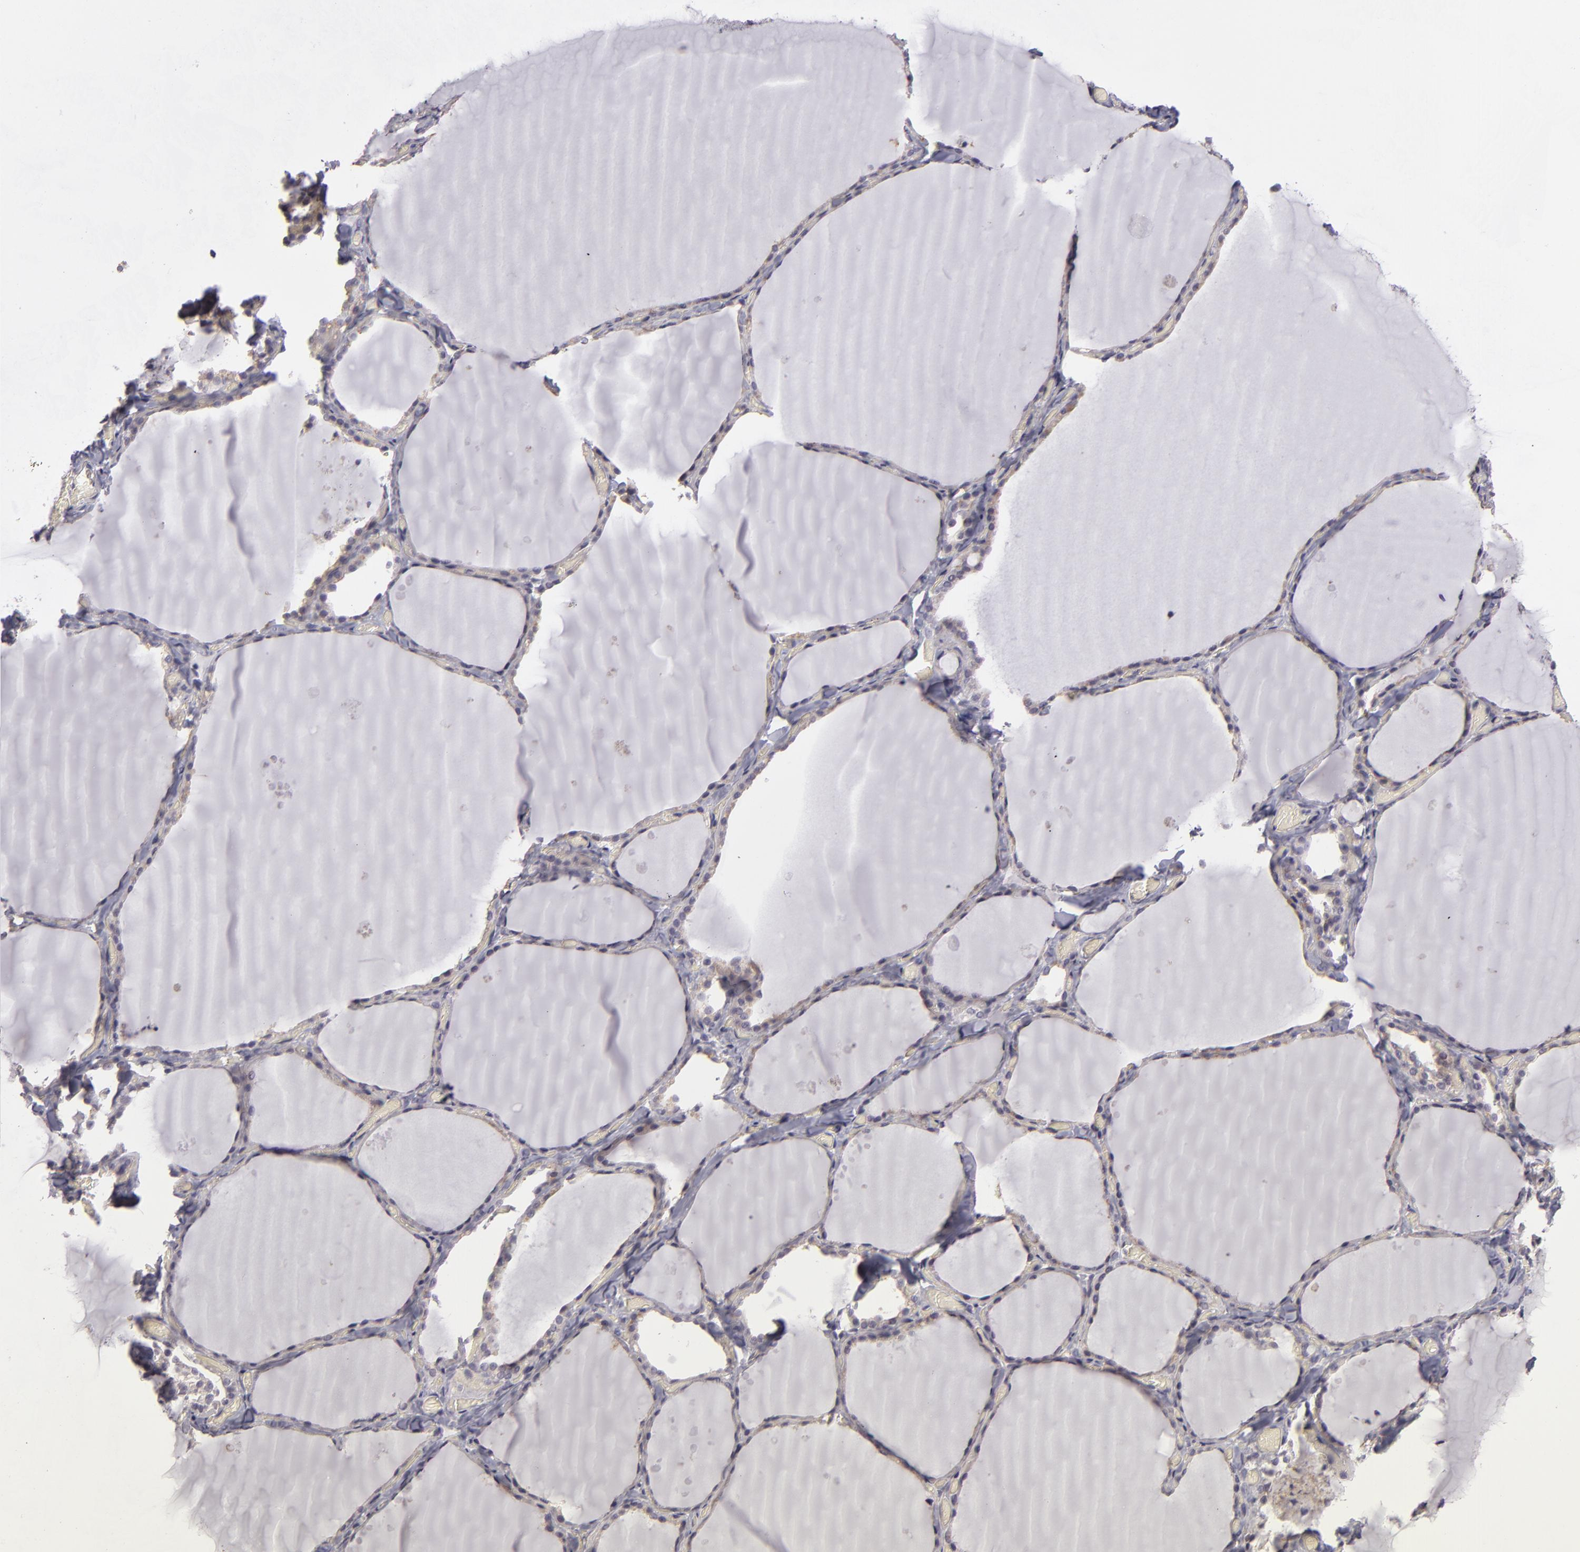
{"staining": {"intensity": "negative", "quantity": "none", "location": "none"}, "tissue": "thyroid gland", "cell_type": "Glandular cells", "image_type": "normal", "snomed": [{"axis": "morphology", "description": "Normal tissue, NOS"}, {"axis": "topography", "description": "Thyroid gland"}], "caption": "This is a histopathology image of immunohistochemistry (IHC) staining of benign thyroid gland, which shows no staining in glandular cells. (DAB (3,3'-diaminobenzidine) IHC with hematoxylin counter stain).", "gene": "EFS", "patient": {"sex": "male", "age": 34}}